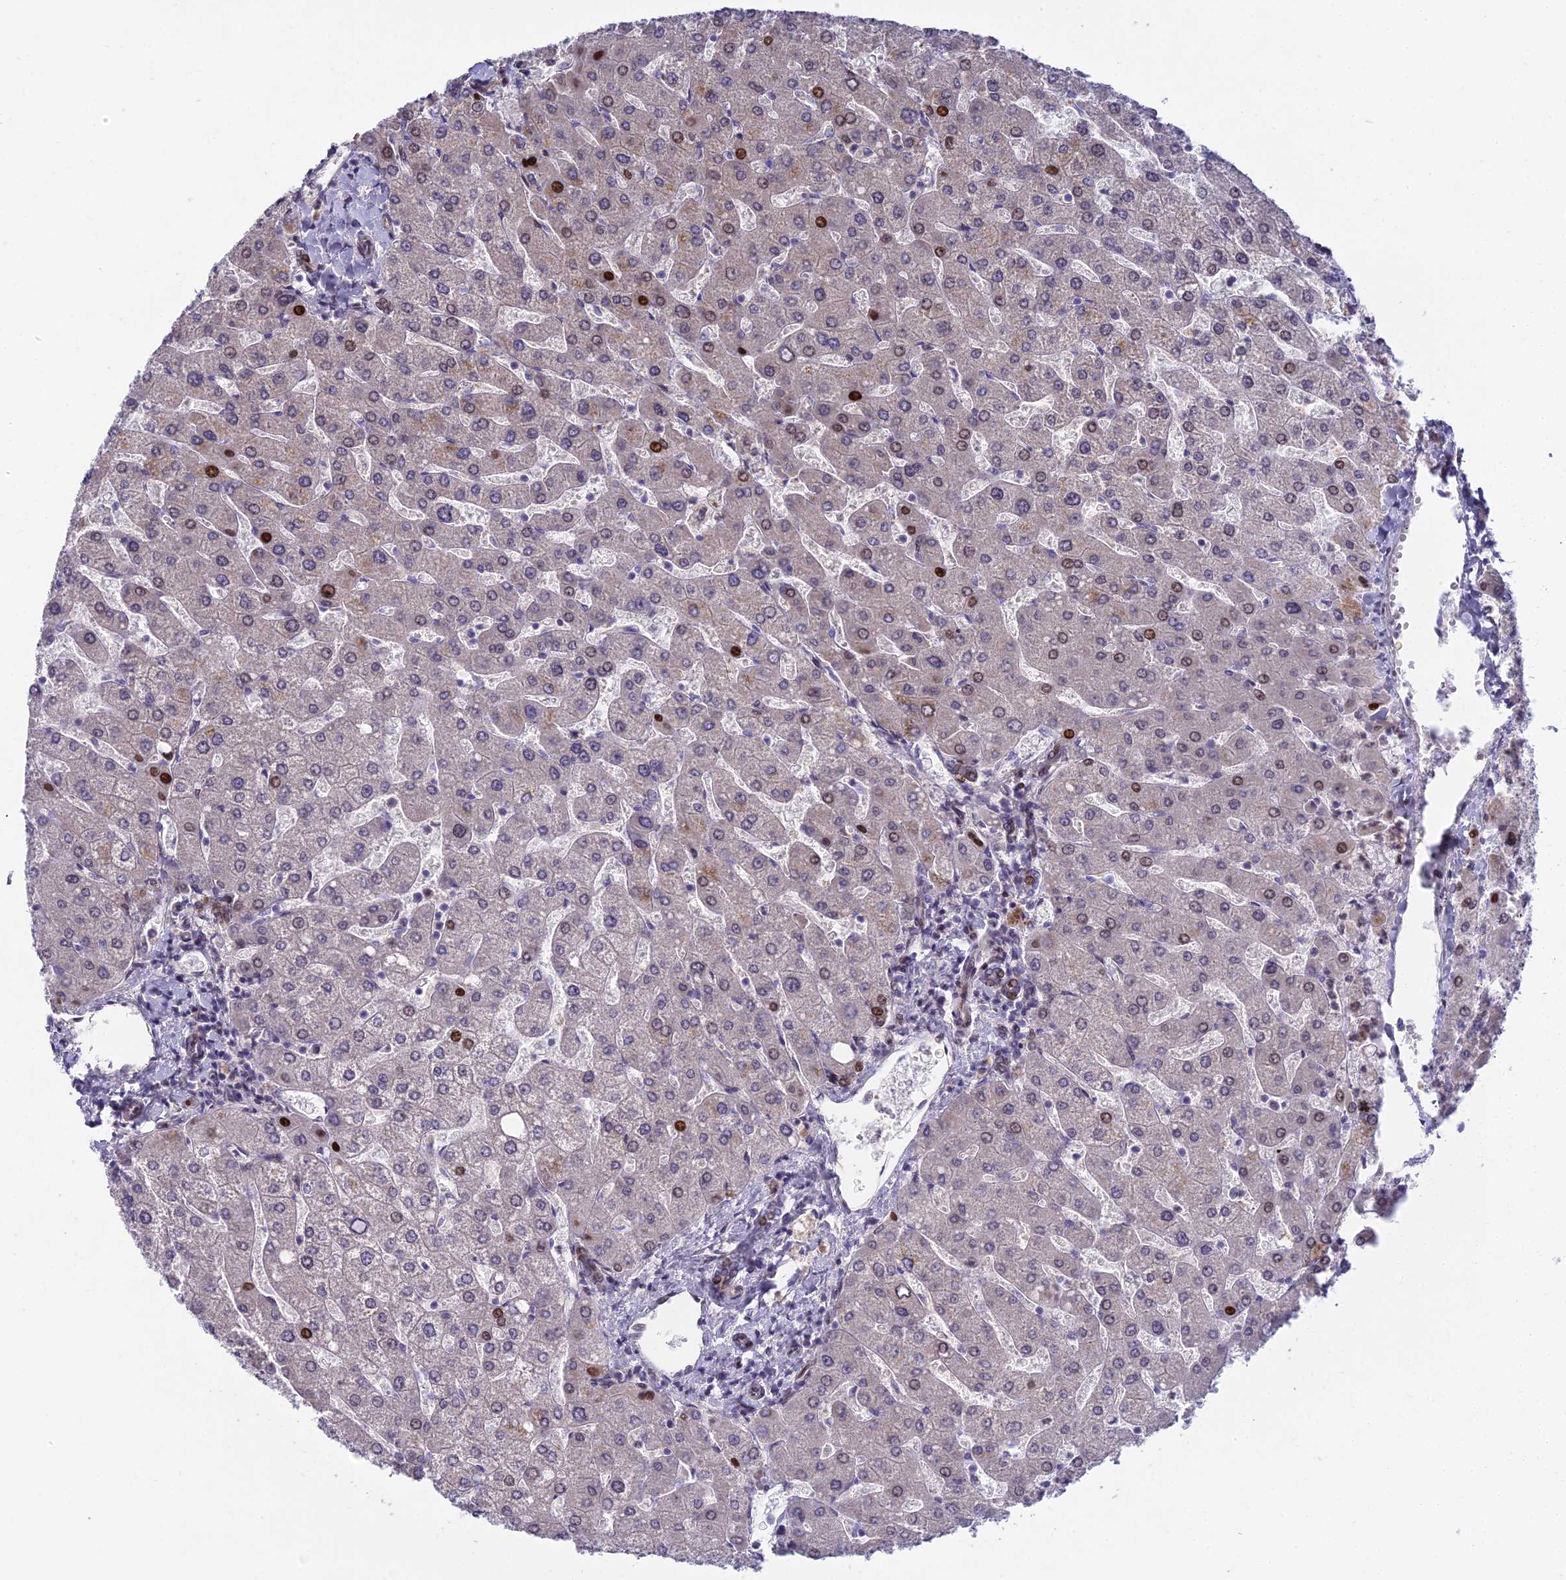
{"staining": {"intensity": "moderate", "quantity": ">75%", "location": "nuclear"}, "tissue": "liver", "cell_type": "Cholangiocytes", "image_type": "normal", "snomed": [{"axis": "morphology", "description": "Normal tissue, NOS"}, {"axis": "topography", "description": "Liver"}], "caption": "The micrograph shows staining of unremarkable liver, revealing moderate nuclear protein positivity (brown color) within cholangiocytes. Immunohistochemistry (ihc) stains the protein of interest in brown and the nuclei are stained blue.", "gene": "ZNF707", "patient": {"sex": "male", "age": 55}}